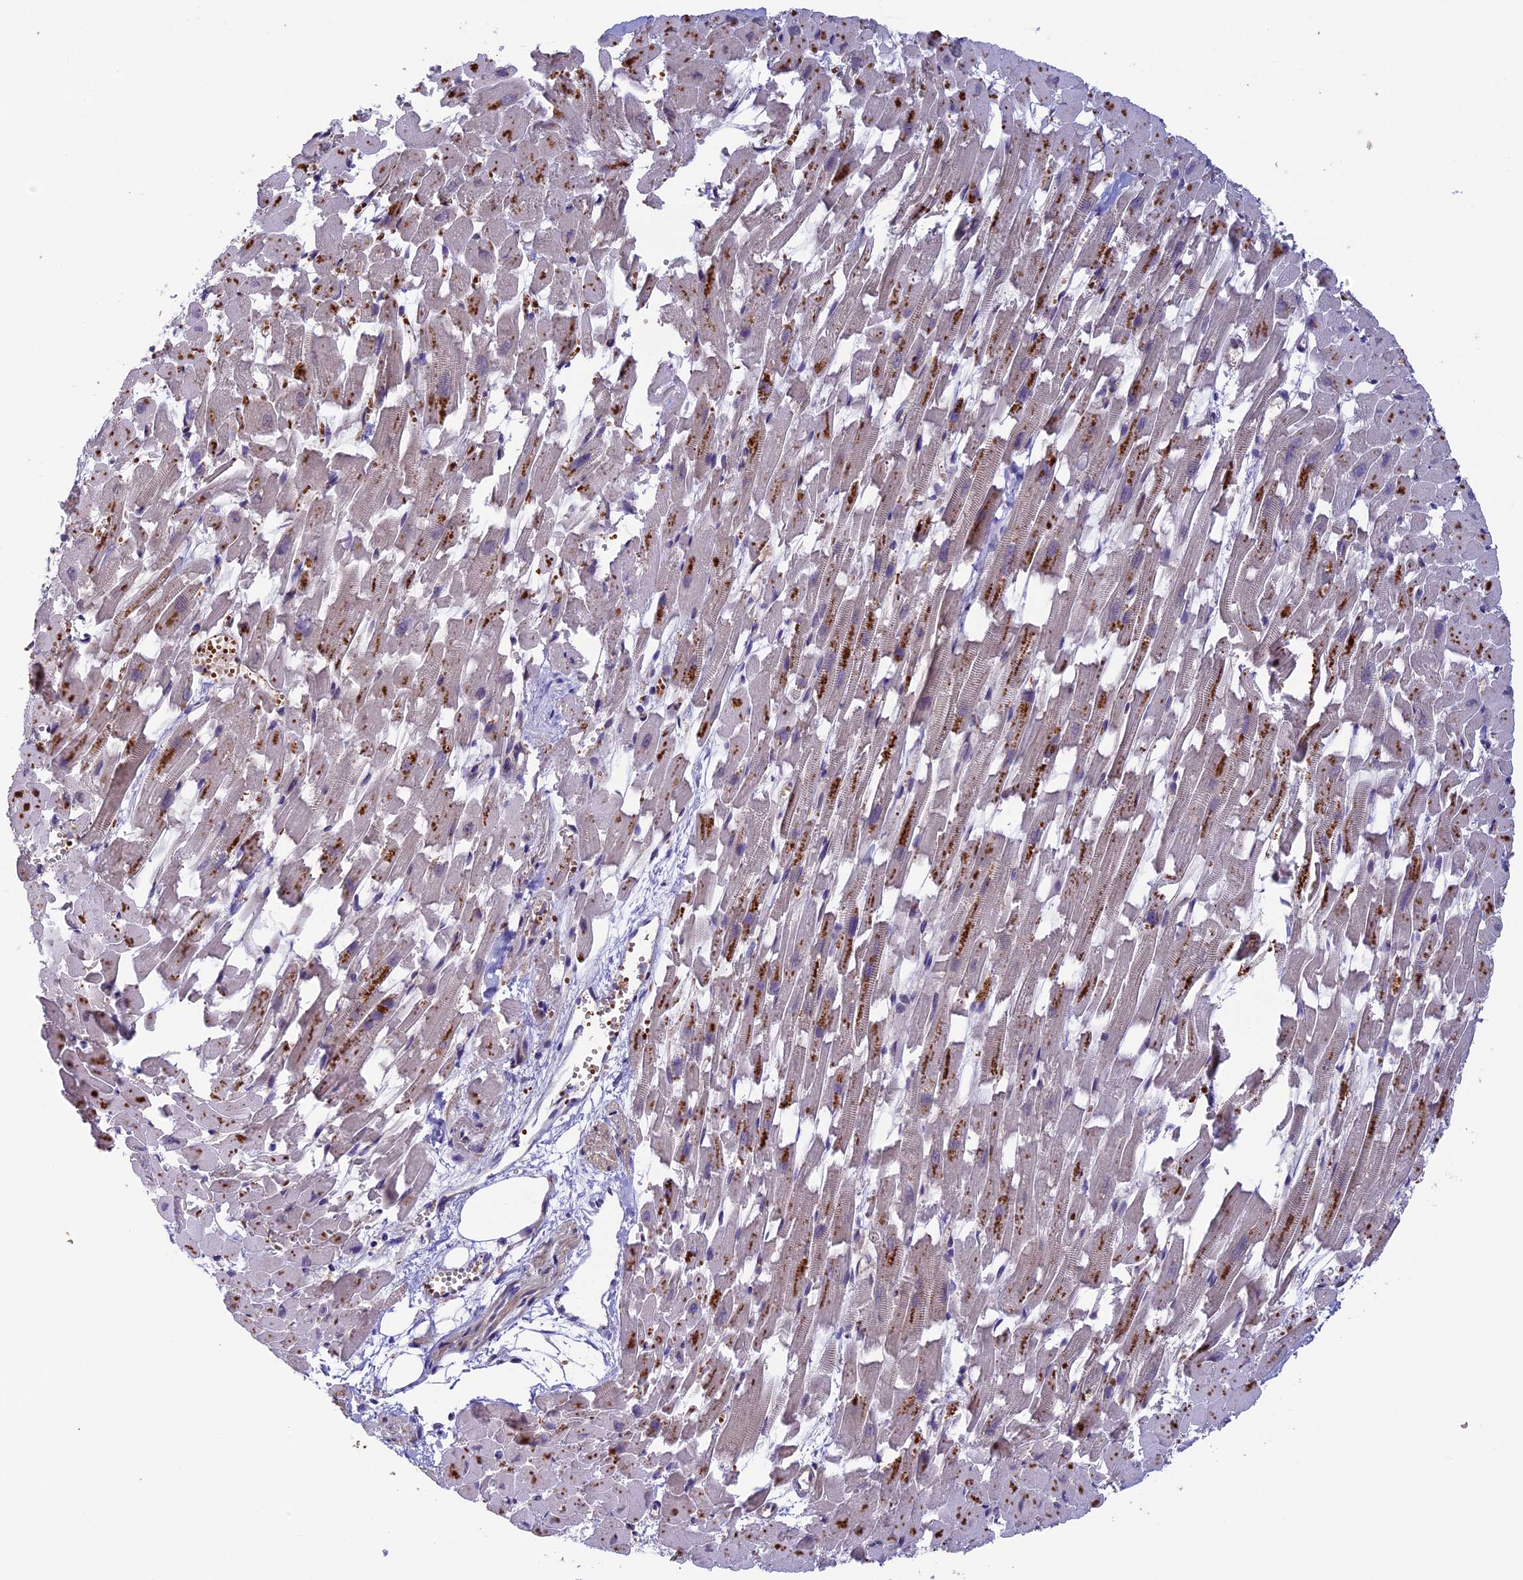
{"staining": {"intensity": "moderate", "quantity": "<25%", "location": "cytoplasmic/membranous,nuclear"}, "tissue": "heart muscle", "cell_type": "Cardiomyocytes", "image_type": "normal", "snomed": [{"axis": "morphology", "description": "Normal tissue, NOS"}, {"axis": "topography", "description": "Heart"}], "caption": "Human heart muscle stained for a protein (brown) displays moderate cytoplasmic/membranous,nuclear positive staining in approximately <25% of cardiomyocytes.", "gene": "CCDC9B", "patient": {"sex": "female", "age": 64}}